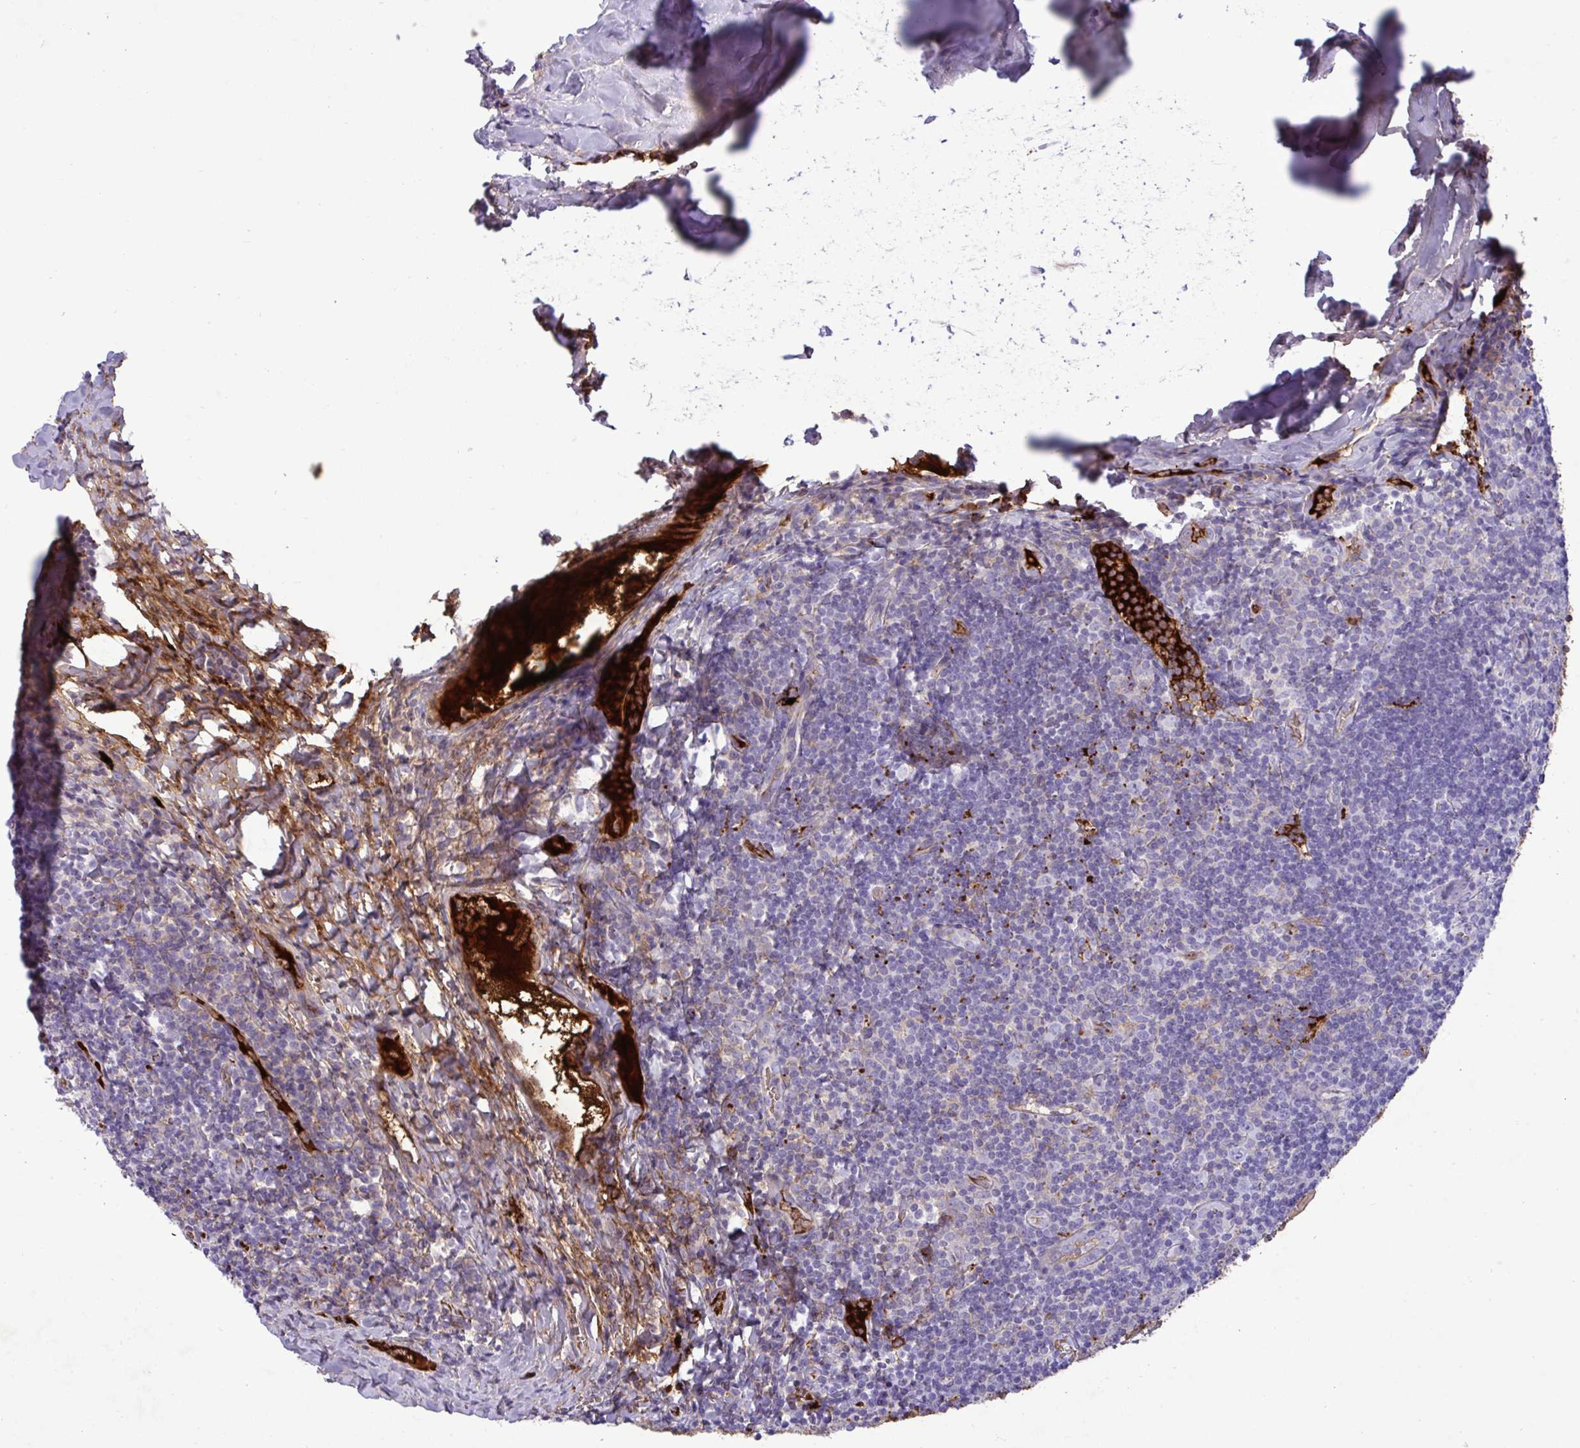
{"staining": {"intensity": "negative", "quantity": "none", "location": "none"}, "tissue": "tonsil", "cell_type": "Germinal center cells", "image_type": "normal", "snomed": [{"axis": "morphology", "description": "Normal tissue, NOS"}, {"axis": "morphology", "description": "Inflammation, NOS"}, {"axis": "topography", "description": "Tonsil"}], "caption": "A high-resolution image shows IHC staining of benign tonsil, which exhibits no significant positivity in germinal center cells. (DAB (3,3'-diaminobenzidine) immunohistochemistry visualized using brightfield microscopy, high magnification).", "gene": "F2", "patient": {"sex": "female", "age": 31}}